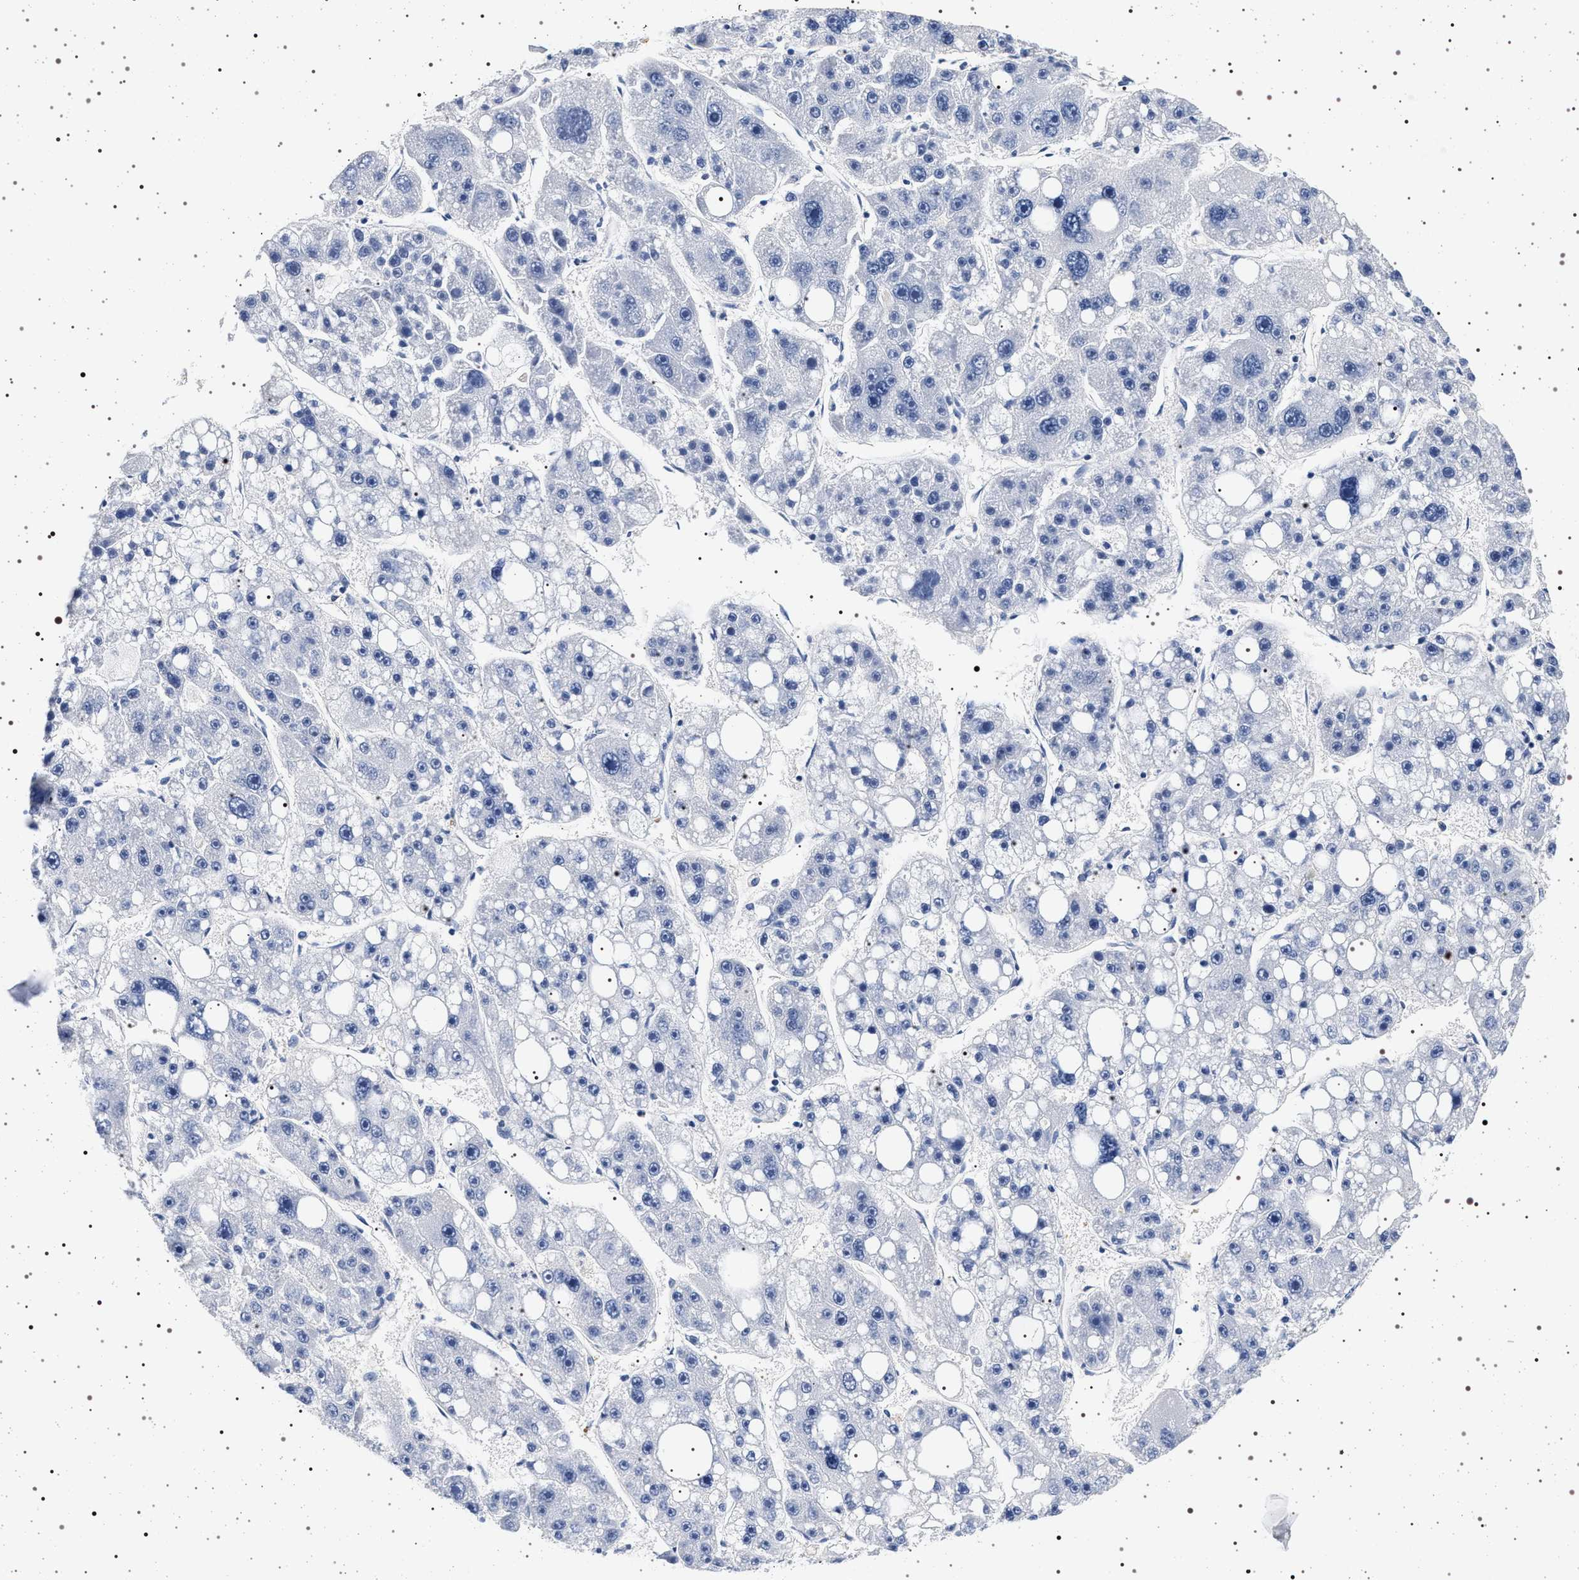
{"staining": {"intensity": "negative", "quantity": "none", "location": "none"}, "tissue": "liver cancer", "cell_type": "Tumor cells", "image_type": "cancer", "snomed": [{"axis": "morphology", "description": "Carcinoma, Hepatocellular, NOS"}, {"axis": "topography", "description": "Liver"}], "caption": "IHC histopathology image of neoplastic tissue: liver cancer stained with DAB (3,3'-diaminobenzidine) reveals no significant protein staining in tumor cells.", "gene": "HSD17B1", "patient": {"sex": "female", "age": 61}}